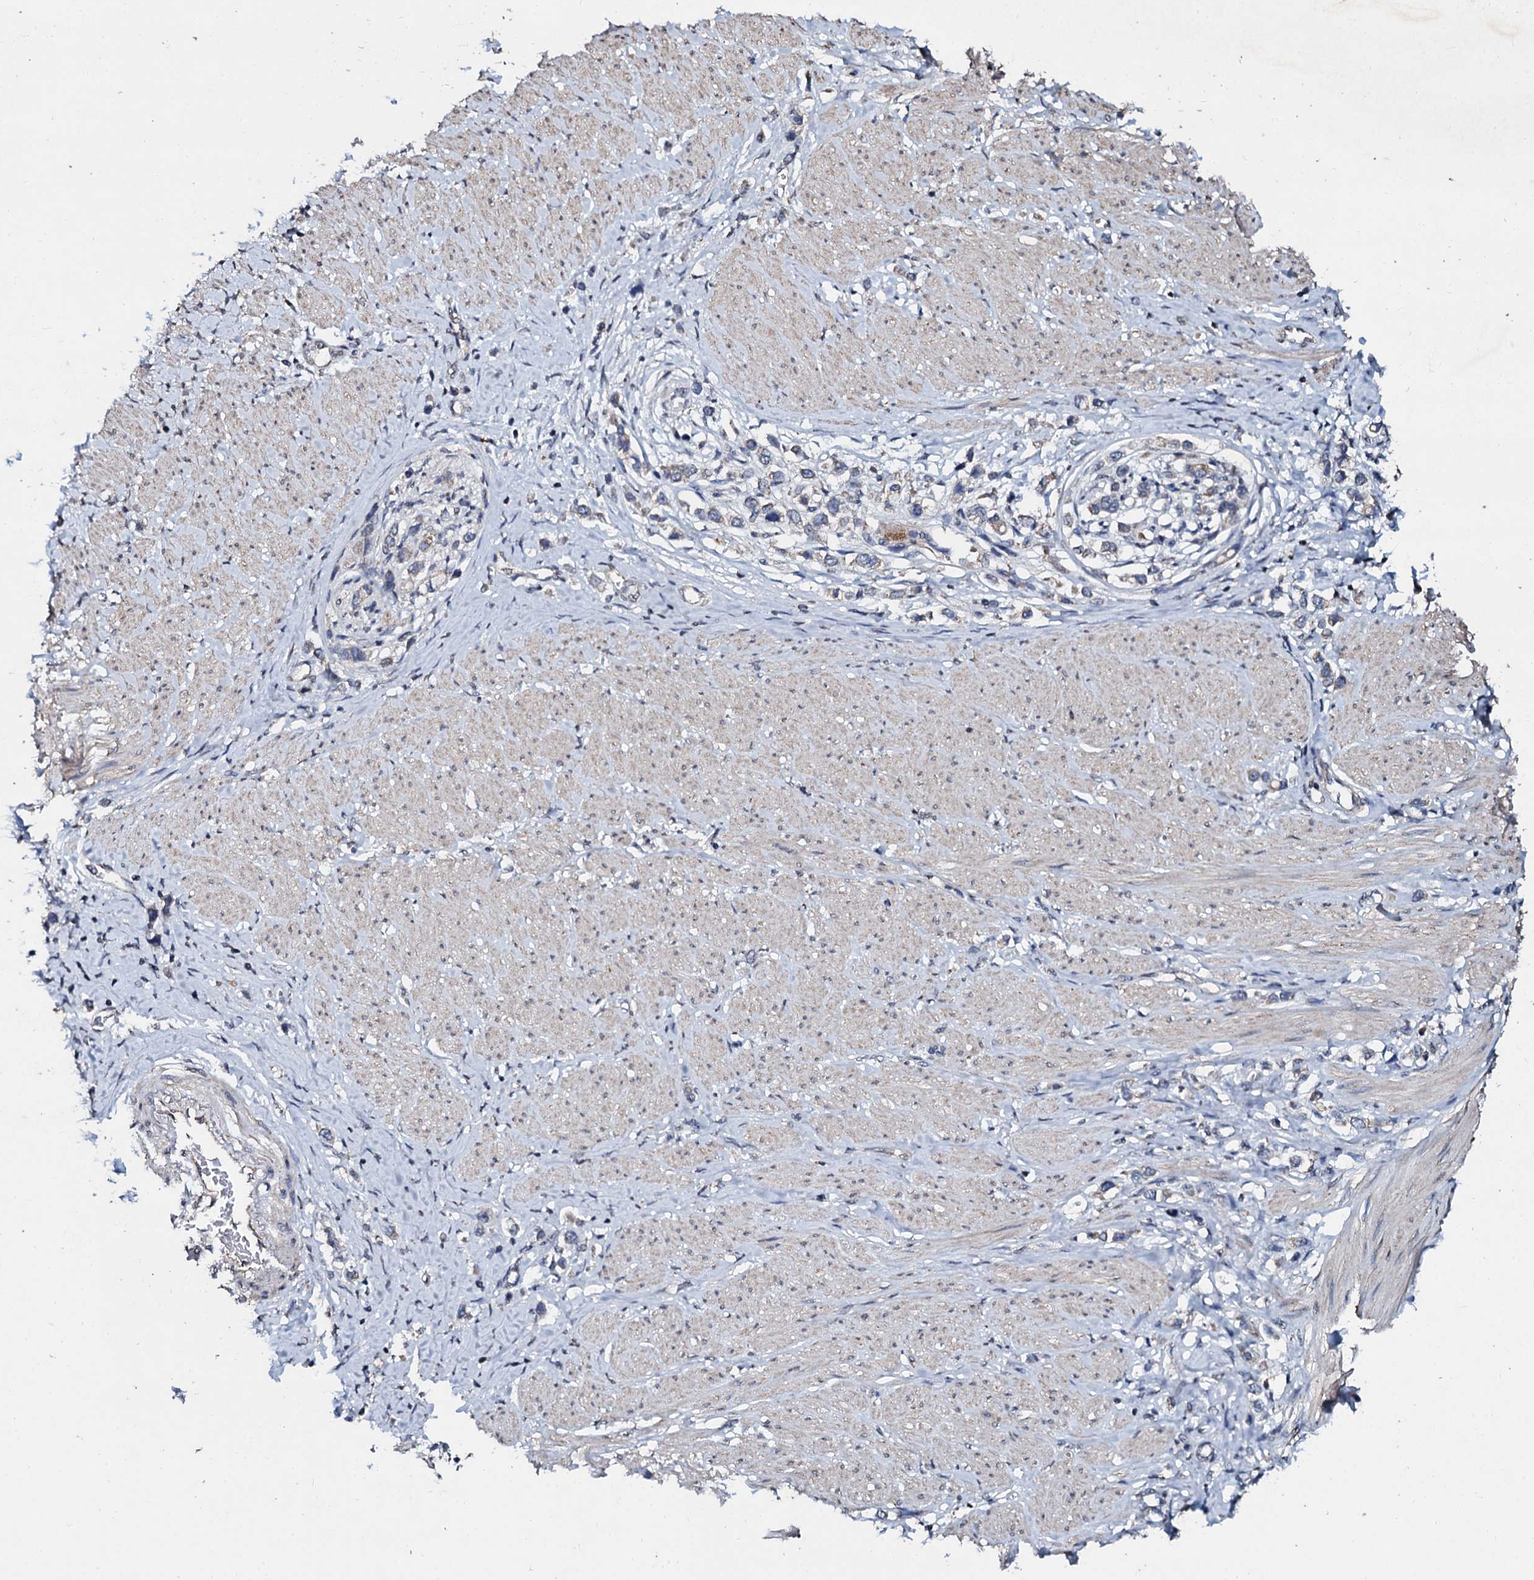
{"staining": {"intensity": "negative", "quantity": "none", "location": "none"}, "tissue": "stomach cancer", "cell_type": "Tumor cells", "image_type": "cancer", "snomed": [{"axis": "morphology", "description": "Adenocarcinoma, NOS"}, {"axis": "topography", "description": "Stomach"}], "caption": "An immunohistochemistry (IHC) photomicrograph of stomach cancer is shown. There is no staining in tumor cells of stomach cancer.", "gene": "SLC37A4", "patient": {"sex": "female", "age": 65}}